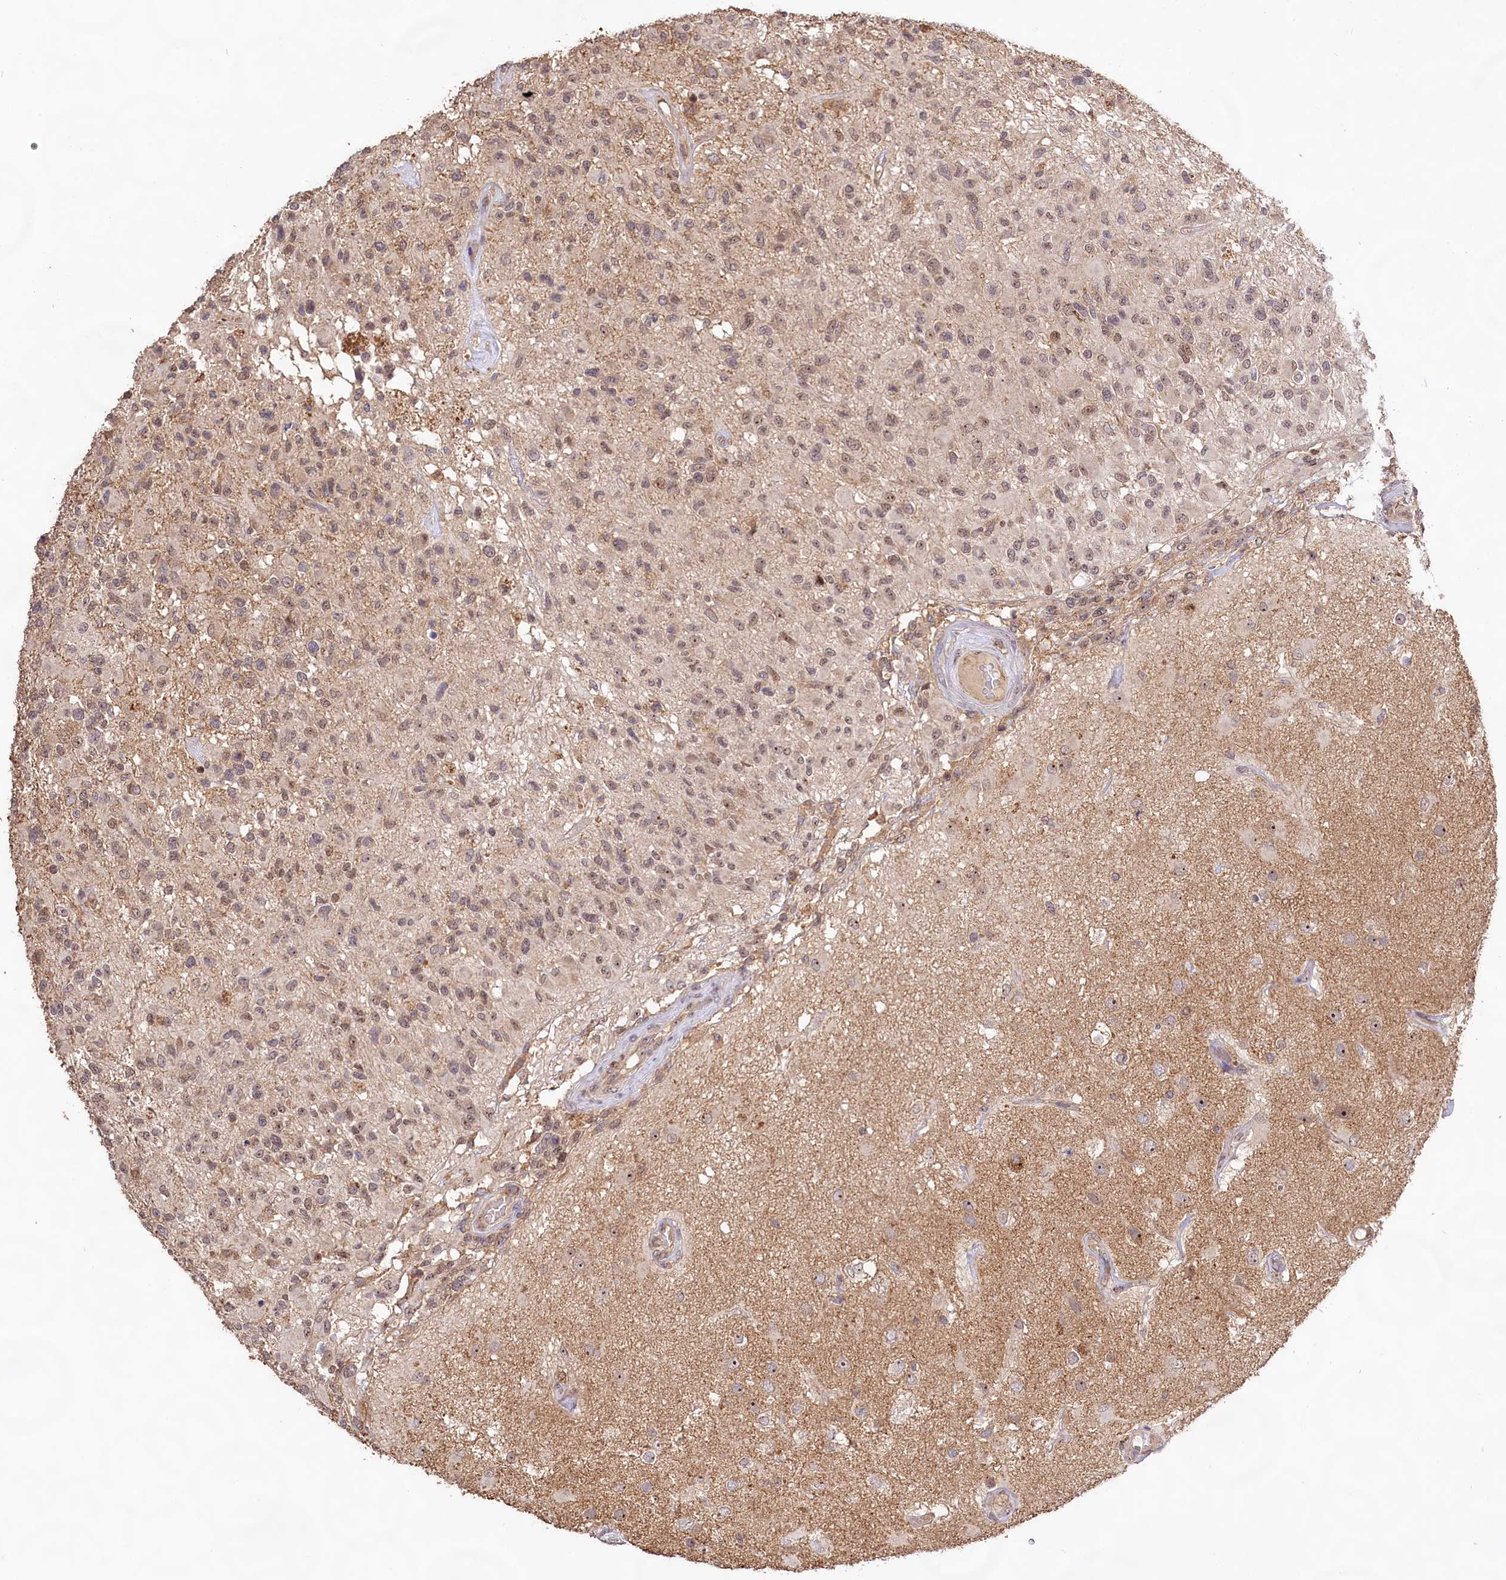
{"staining": {"intensity": "moderate", "quantity": ">75%", "location": "nuclear"}, "tissue": "glioma", "cell_type": "Tumor cells", "image_type": "cancer", "snomed": [{"axis": "morphology", "description": "Glioma, malignant, High grade"}, {"axis": "morphology", "description": "Glioblastoma, NOS"}, {"axis": "topography", "description": "Brain"}], "caption": "Immunohistochemical staining of malignant glioma (high-grade) shows medium levels of moderate nuclear protein staining in approximately >75% of tumor cells. The protein is shown in brown color, while the nuclei are stained blue.", "gene": "RRP8", "patient": {"sex": "male", "age": 60}}